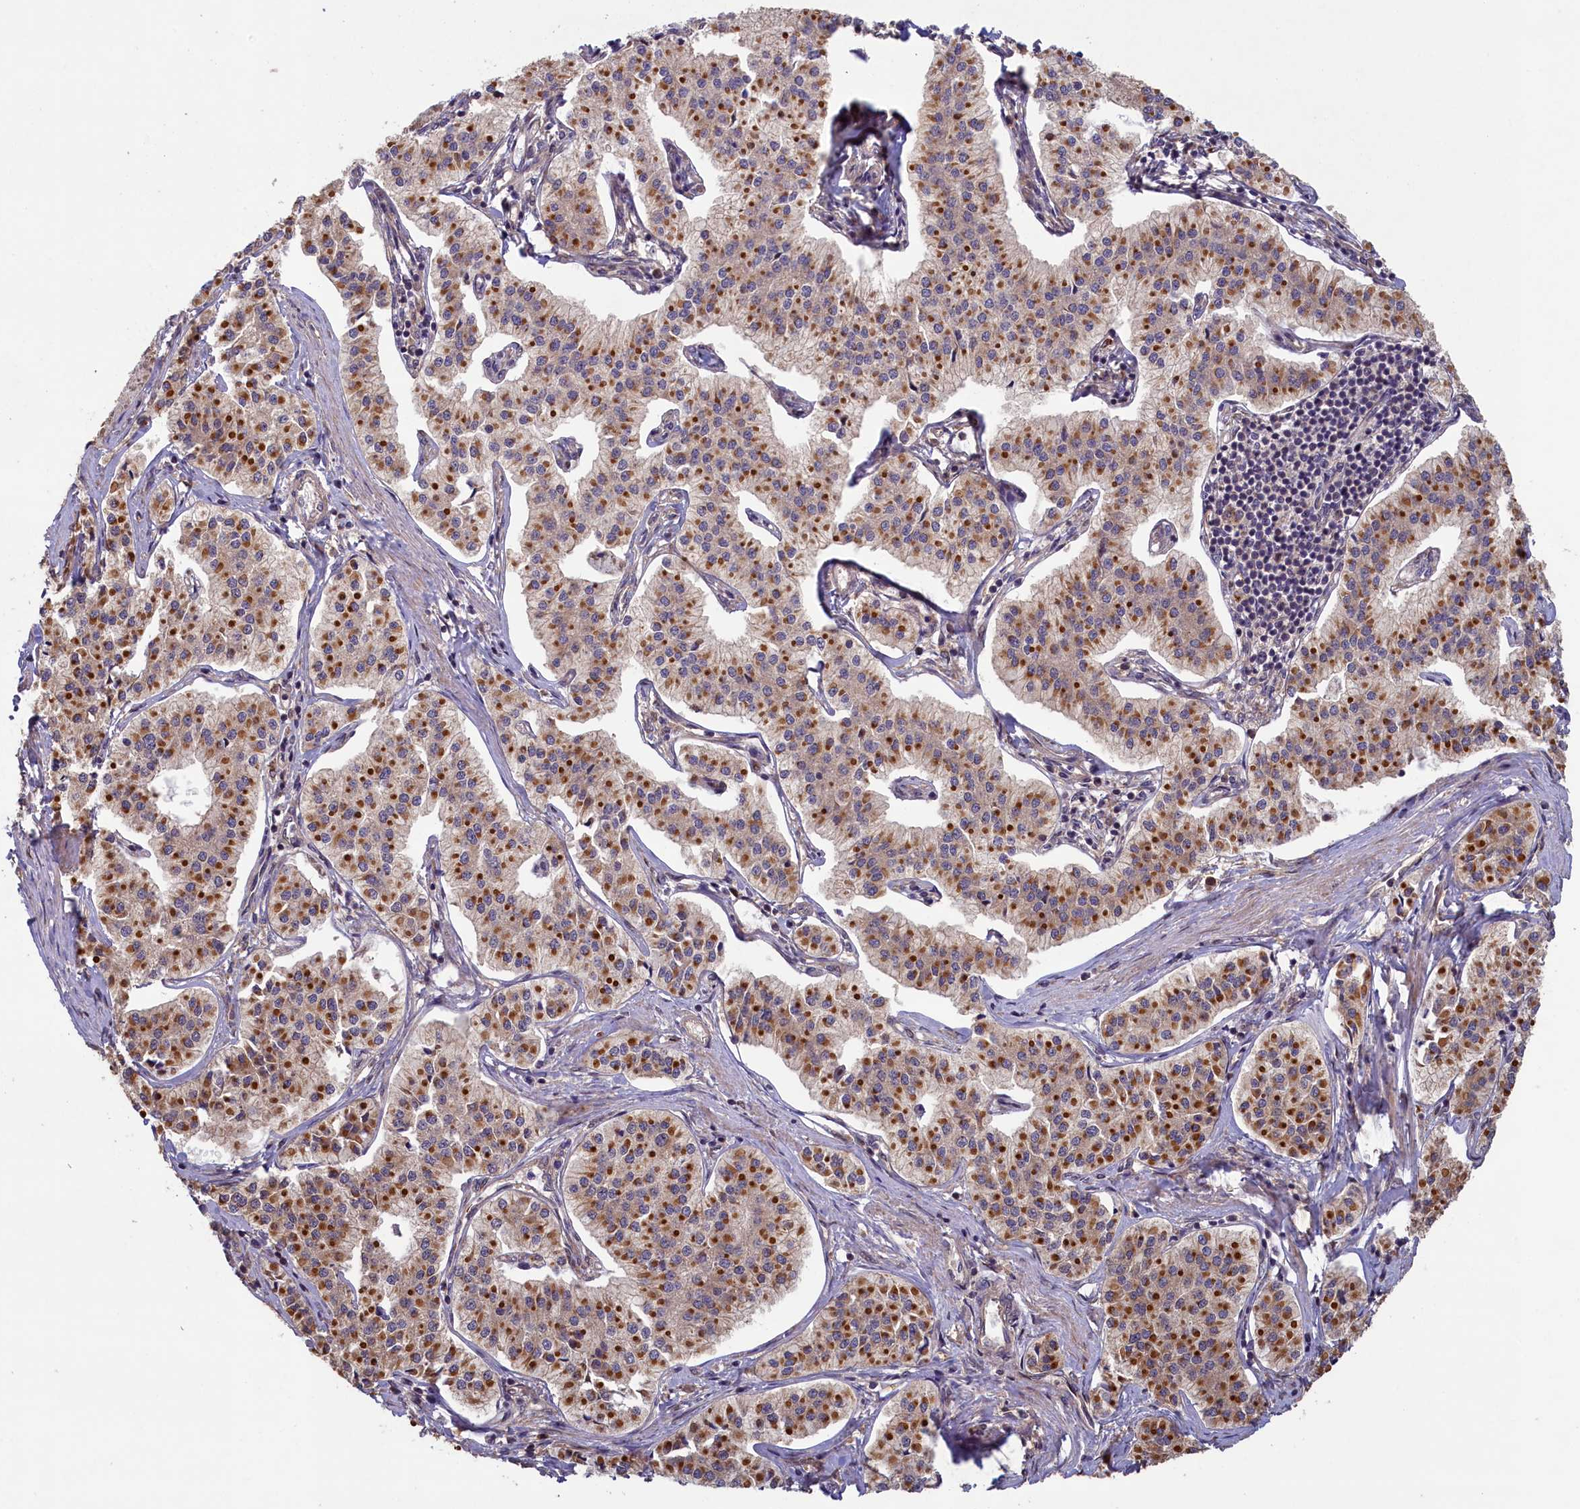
{"staining": {"intensity": "moderate", "quantity": ">75%", "location": "cytoplasmic/membranous"}, "tissue": "pancreatic cancer", "cell_type": "Tumor cells", "image_type": "cancer", "snomed": [{"axis": "morphology", "description": "Adenocarcinoma, NOS"}, {"axis": "topography", "description": "Pancreas"}], "caption": "Immunohistochemistry (IHC) (DAB) staining of human pancreatic cancer (adenocarcinoma) reveals moderate cytoplasmic/membranous protein expression in approximately >75% of tumor cells.", "gene": "CIAO2B", "patient": {"sex": "female", "age": 50}}